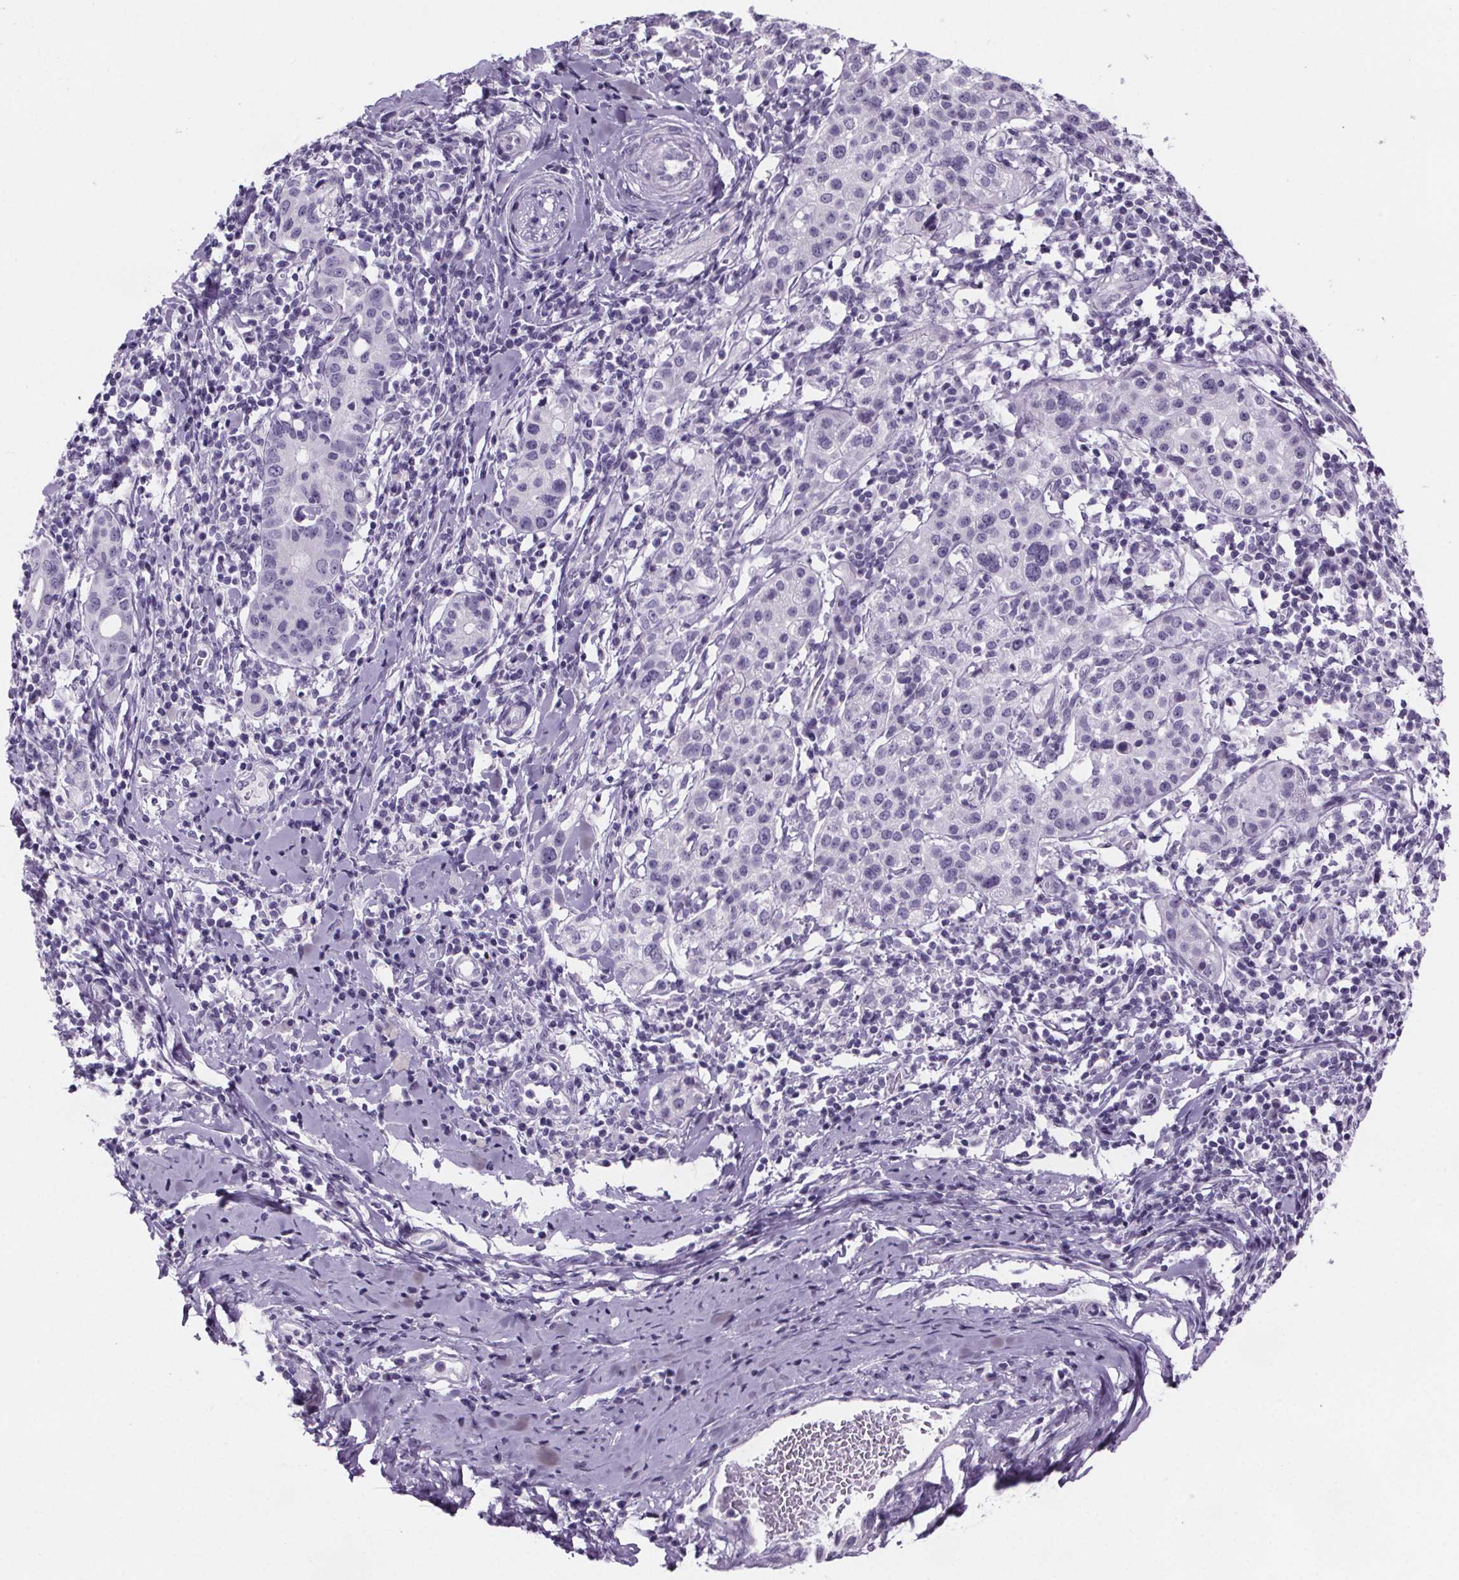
{"staining": {"intensity": "negative", "quantity": "none", "location": "none"}, "tissue": "cervical cancer", "cell_type": "Tumor cells", "image_type": "cancer", "snomed": [{"axis": "morphology", "description": "Normal tissue, NOS"}, {"axis": "morphology", "description": "Adenocarcinoma, NOS"}, {"axis": "topography", "description": "Cervix"}], "caption": "Immunohistochemistry micrograph of adenocarcinoma (cervical) stained for a protein (brown), which displays no positivity in tumor cells. The staining is performed using DAB brown chromogen with nuclei counter-stained in using hematoxylin.", "gene": "CUBN", "patient": {"sex": "female", "age": 44}}